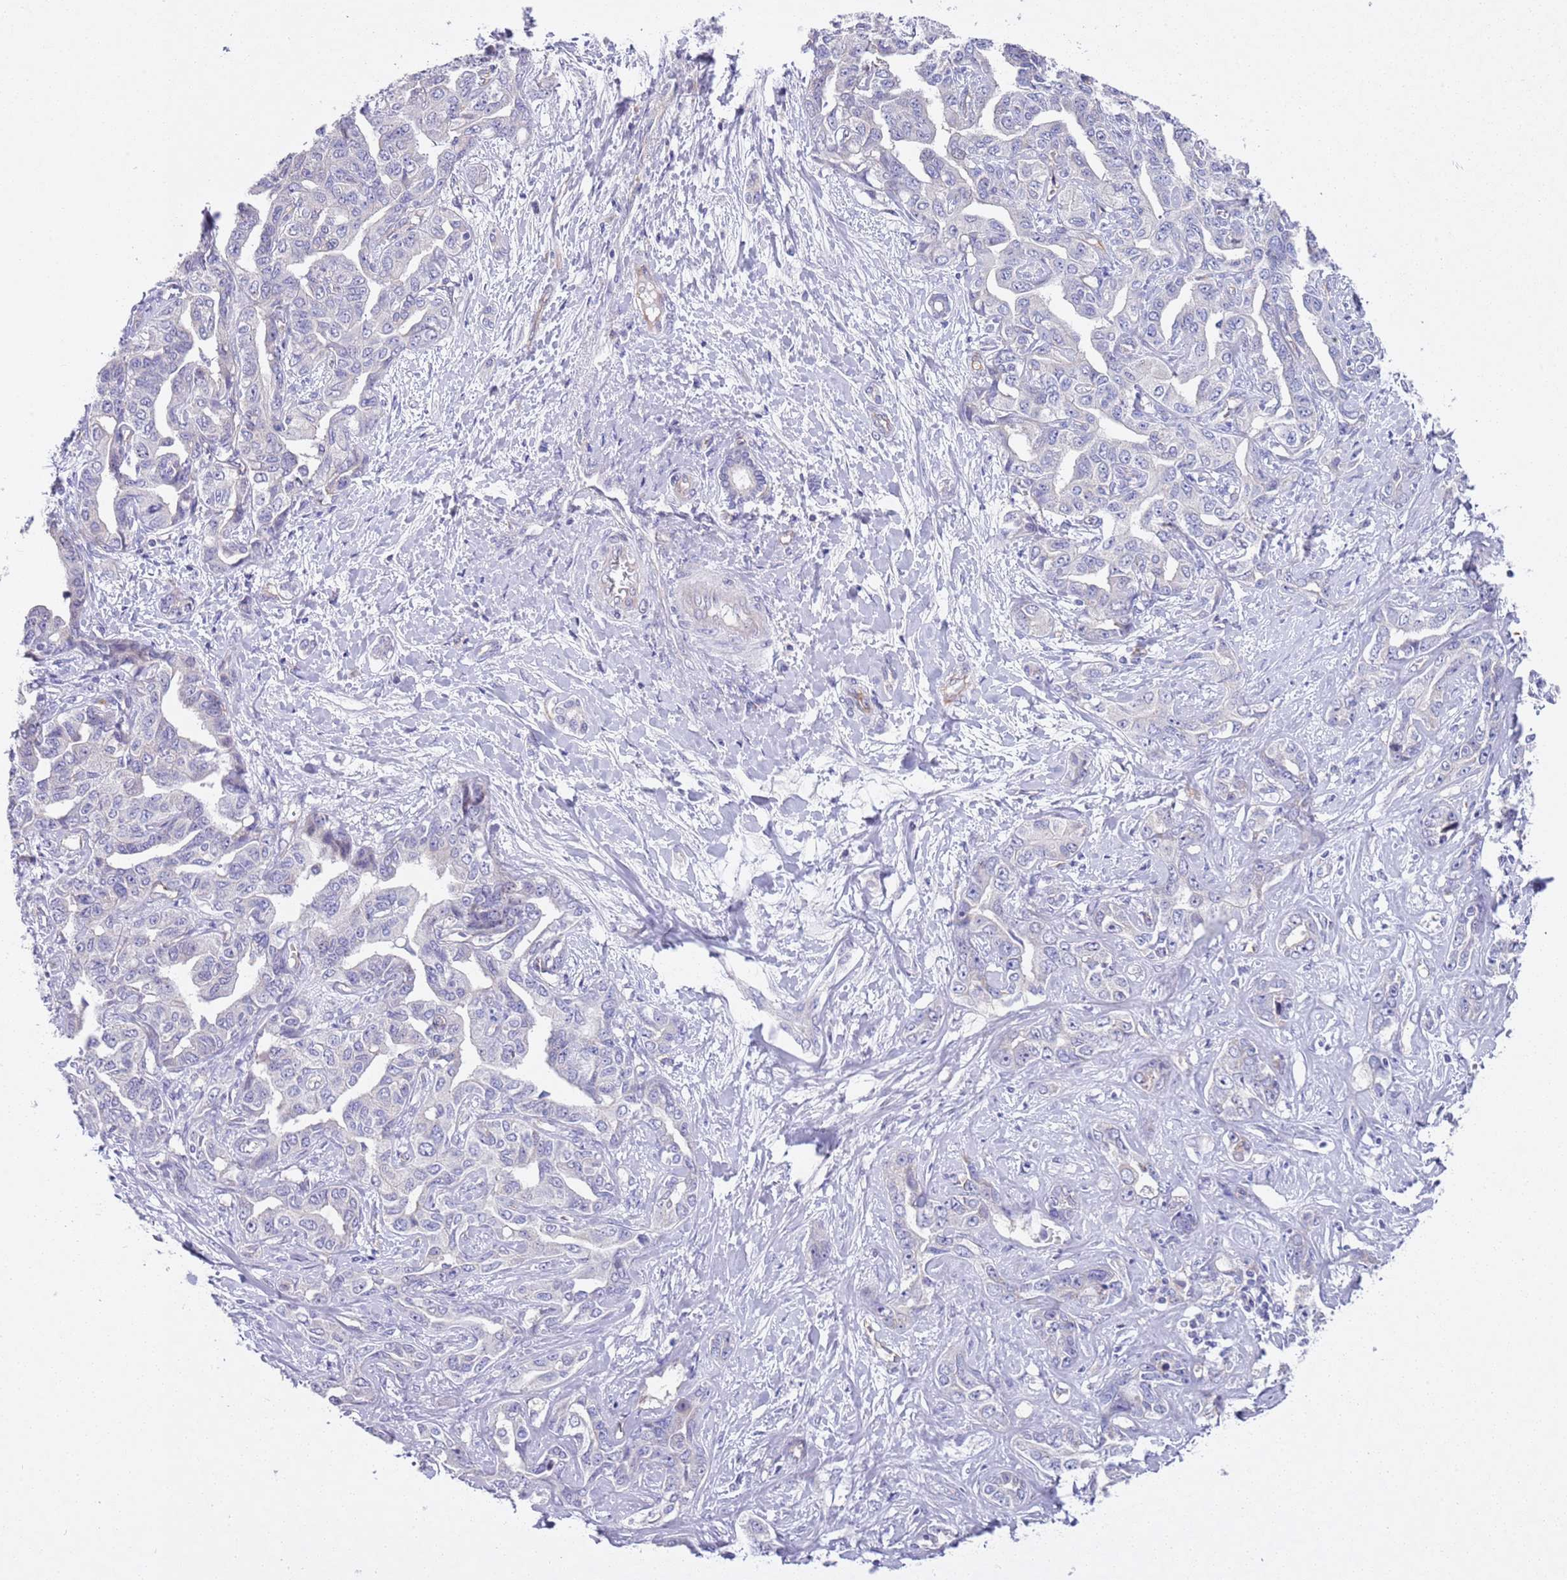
{"staining": {"intensity": "negative", "quantity": "none", "location": "none"}, "tissue": "liver cancer", "cell_type": "Tumor cells", "image_type": "cancer", "snomed": [{"axis": "morphology", "description": "Cholangiocarcinoma"}, {"axis": "topography", "description": "Liver"}], "caption": "A histopathology image of cholangiocarcinoma (liver) stained for a protein displays no brown staining in tumor cells. (DAB immunohistochemistry (IHC) with hematoxylin counter stain).", "gene": "BRMS1L", "patient": {"sex": "male", "age": 59}}